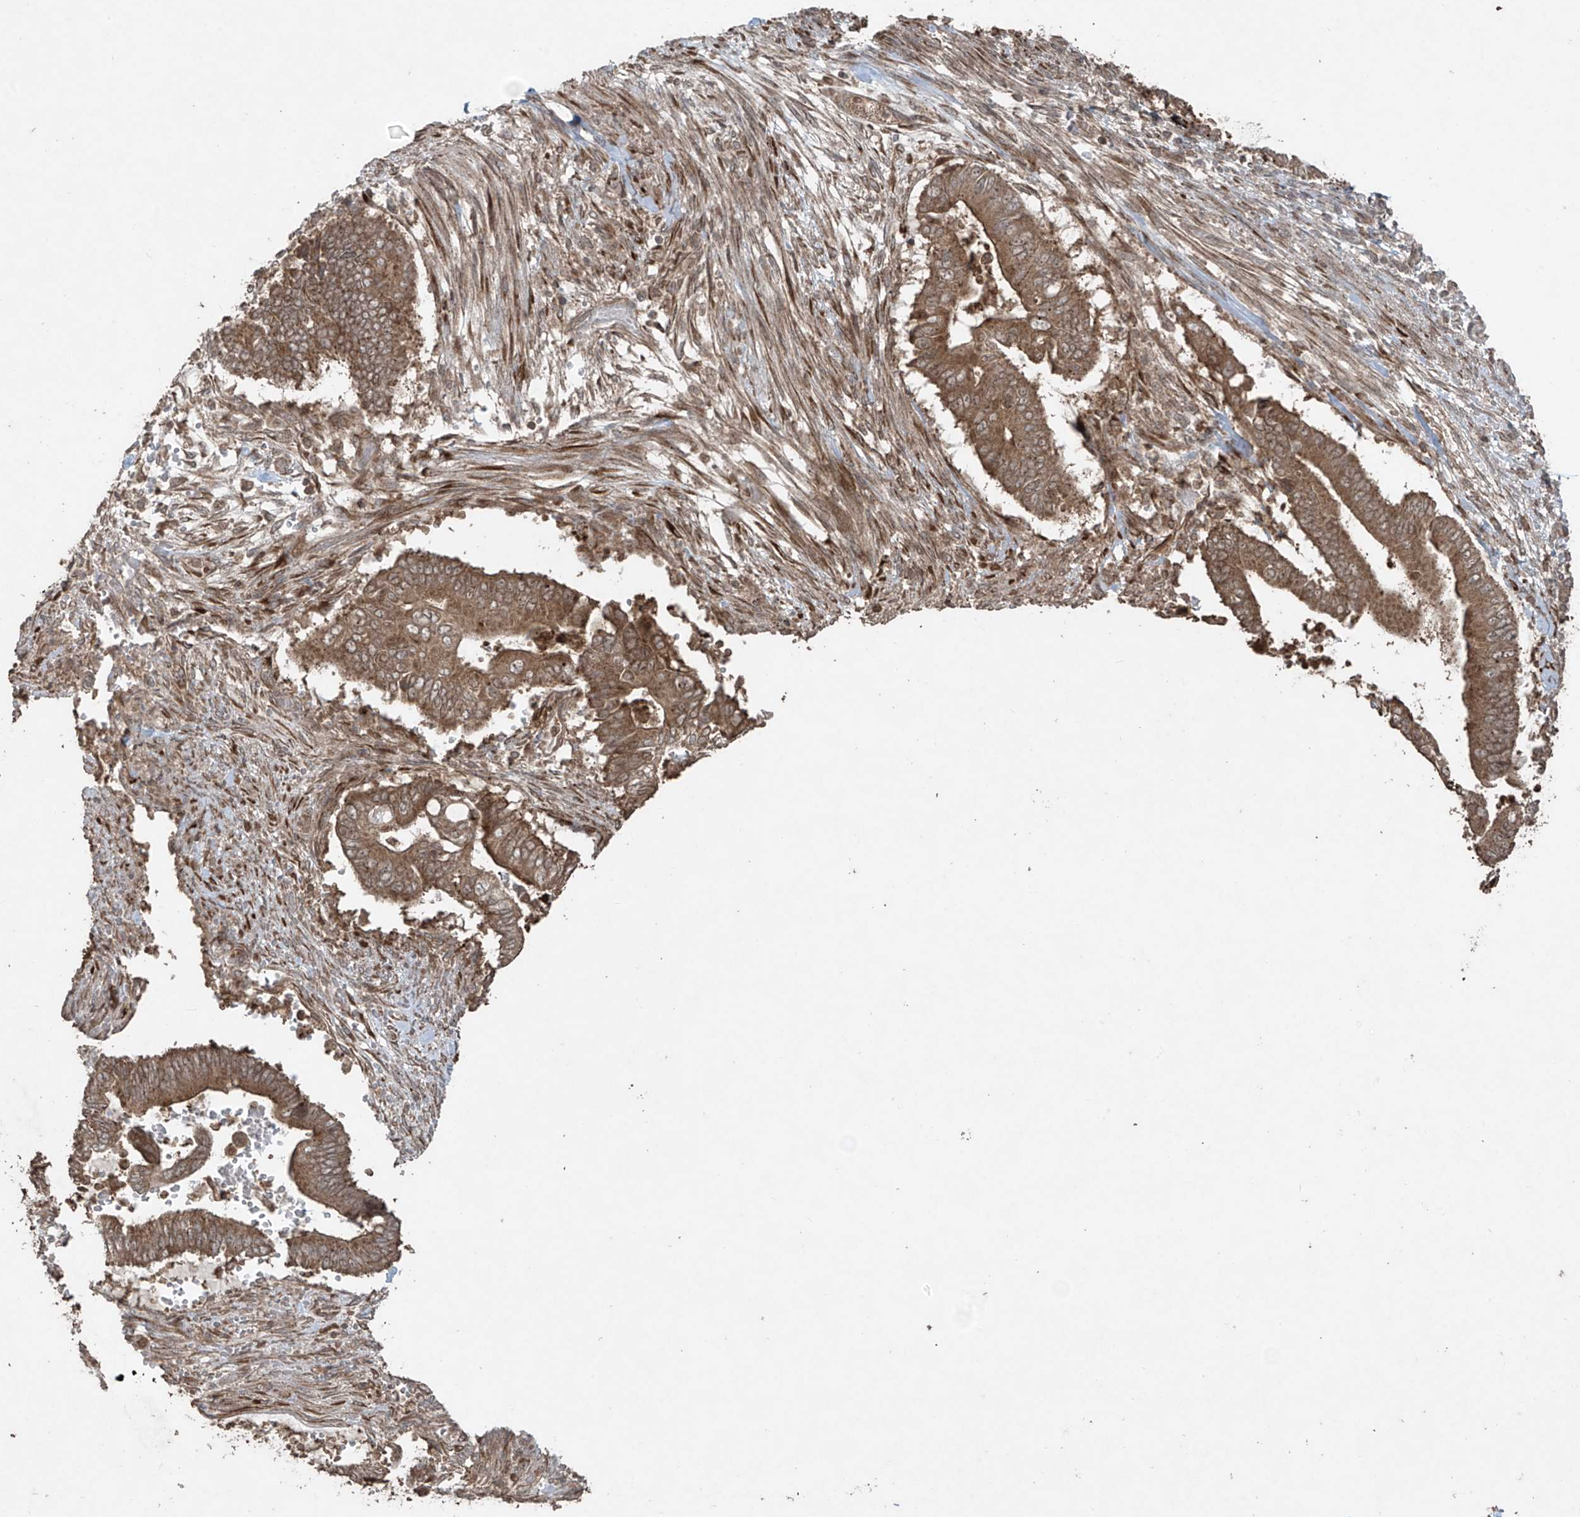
{"staining": {"intensity": "moderate", "quantity": ">75%", "location": "cytoplasmic/membranous"}, "tissue": "pancreatic cancer", "cell_type": "Tumor cells", "image_type": "cancer", "snomed": [{"axis": "morphology", "description": "Adenocarcinoma, NOS"}, {"axis": "topography", "description": "Pancreas"}], "caption": "Adenocarcinoma (pancreatic) stained for a protein shows moderate cytoplasmic/membranous positivity in tumor cells.", "gene": "PGPEP1", "patient": {"sex": "male", "age": 68}}